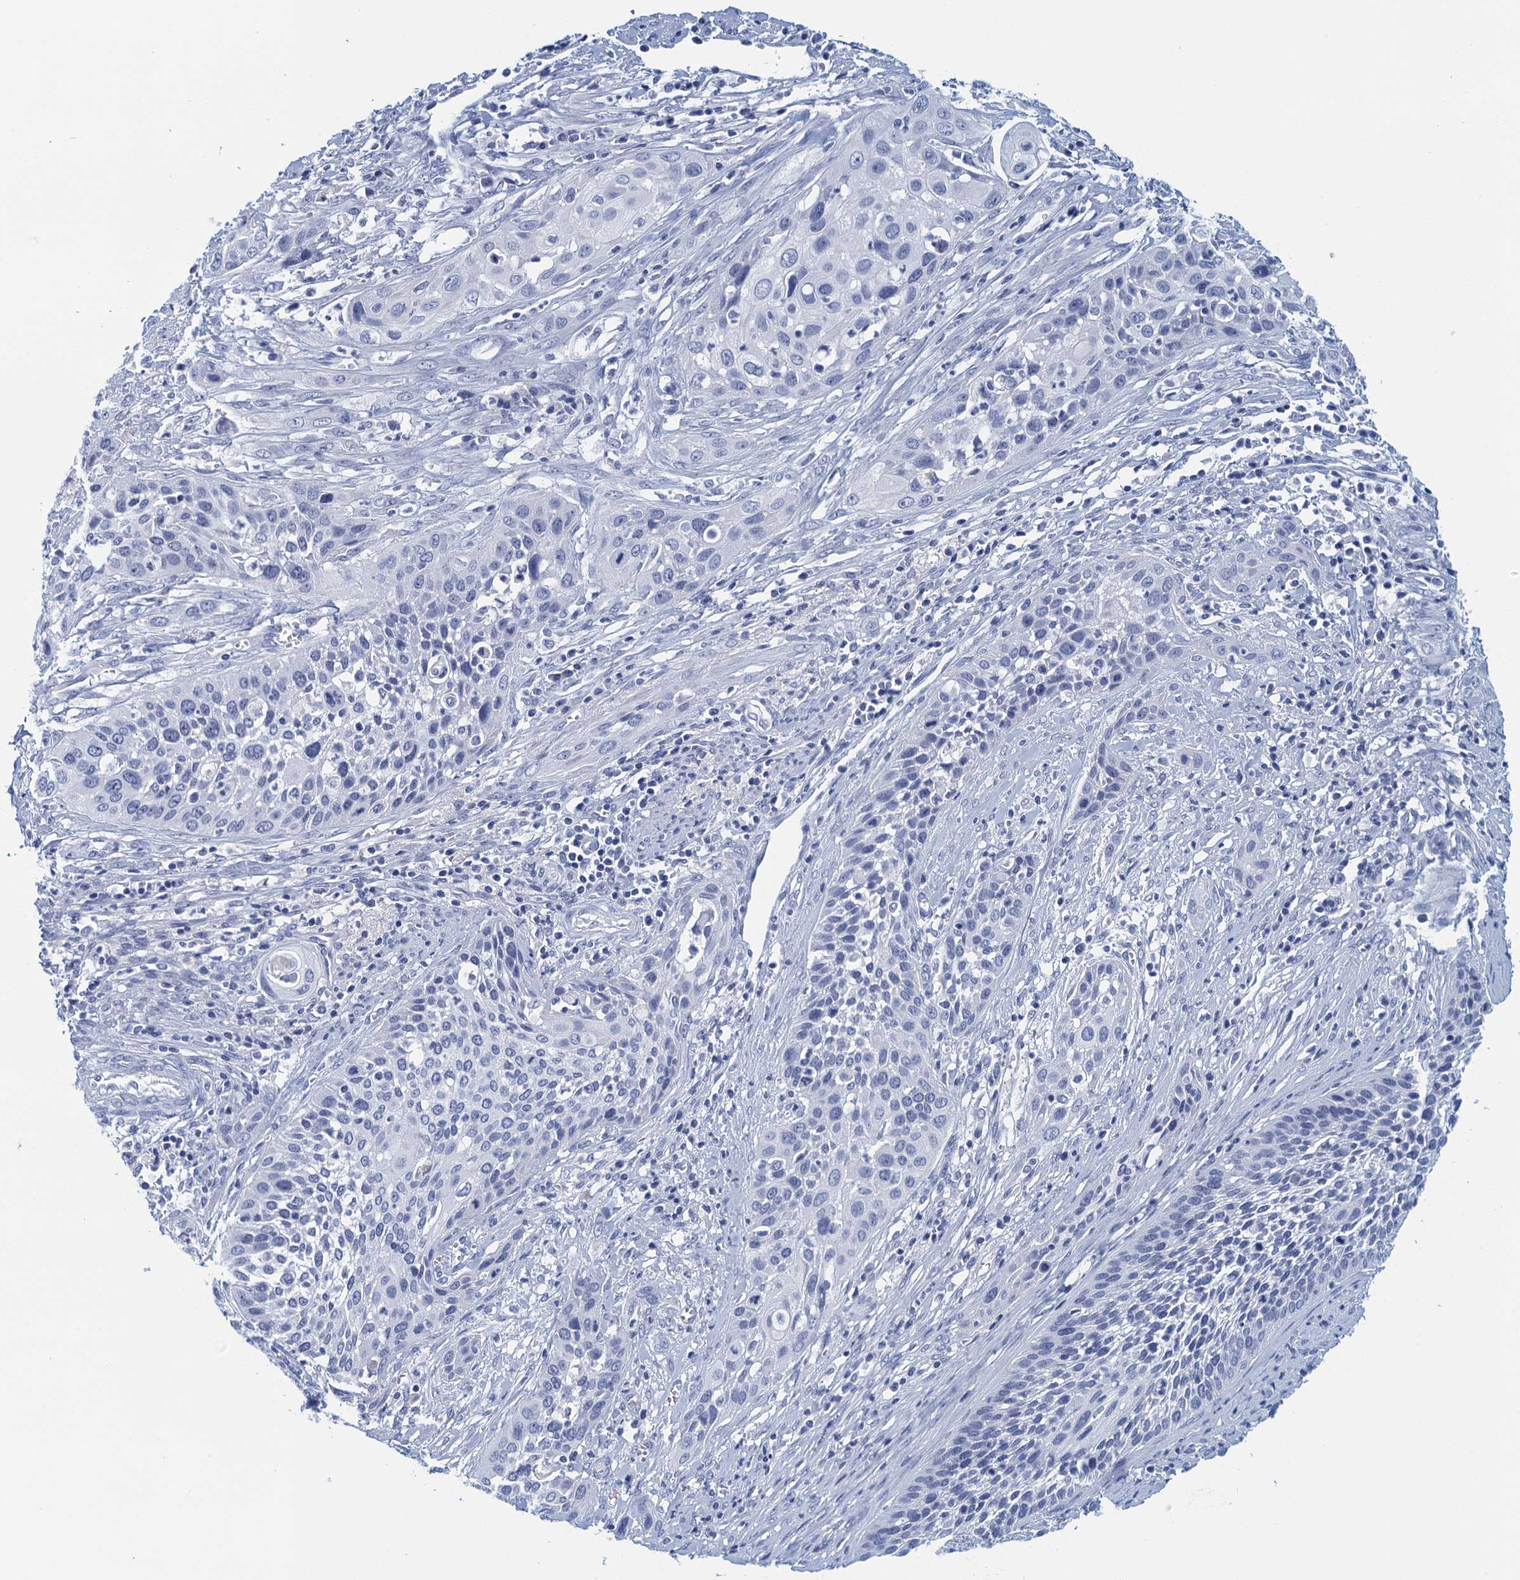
{"staining": {"intensity": "negative", "quantity": "none", "location": "none"}, "tissue": "cervical cancer", "cell_type": "Tumor cells", "image_type": "cancer", "snomed": [{"axis": "morphology", "description": "Squamous cell carcinoma, NOS"}, {"axis": "topography", "description": "Cervix"}], "caption": "DAB immunohistochemical staining of cervical cancer (squamous cell carcinoma) exhibits no significant positivity in tumor cells.", "gene": "CYP51A1", "patient": {"sex": "female", "age": 34}}